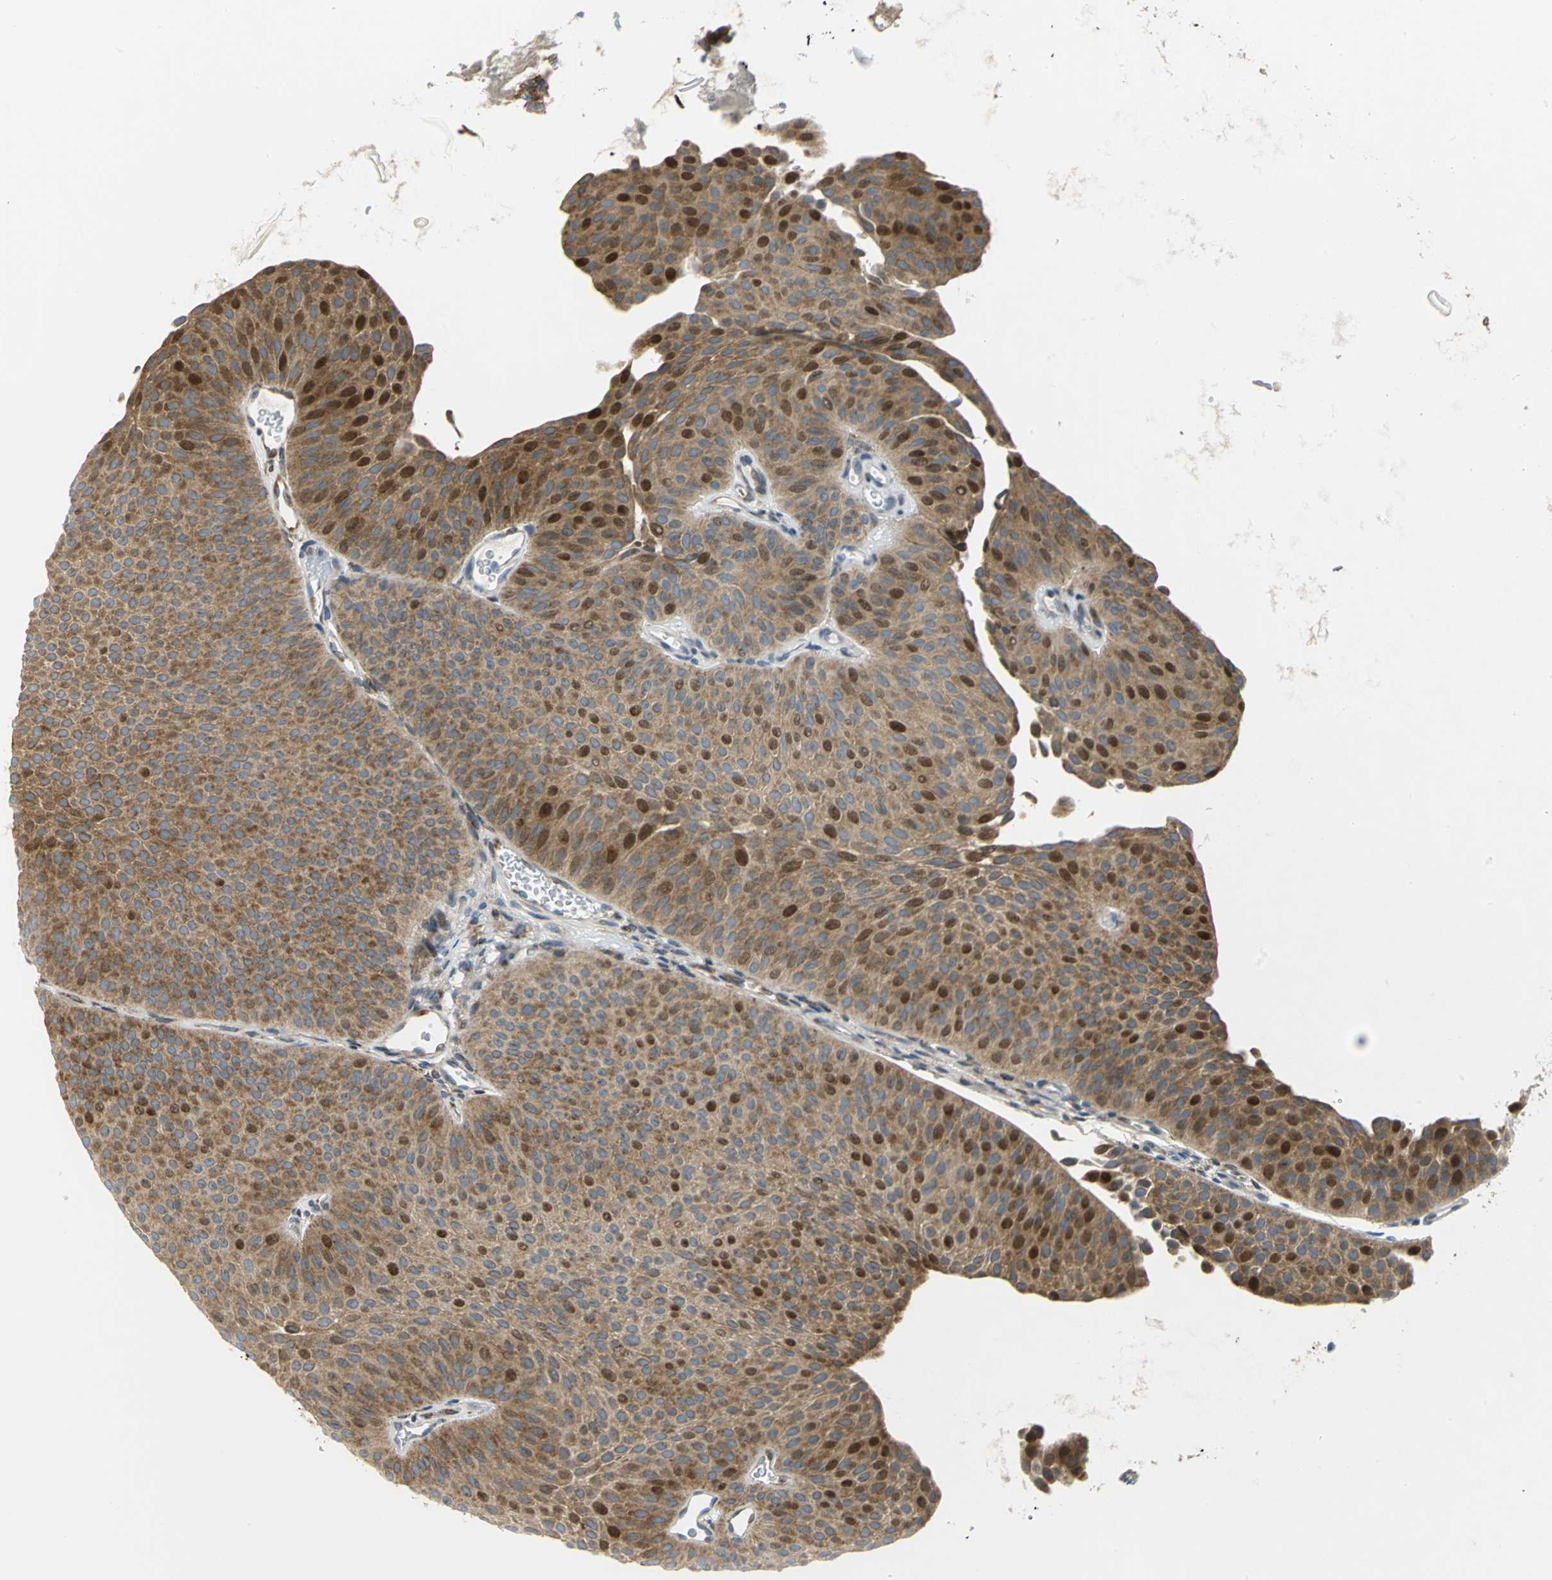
{"staining": {"intensity": "moderate", "quantity": ">75%", "location": "cytoplasmic/membranous,nuclear"}, "tissue": "urothelial cancer", "cell_type": "Tumor cells", "image_type": "cancer", "snomed": [{"axis": "morphology", "description": "Urothelial carcinoma, Low grade"}, {"axis": "topography", "description": "Urinary bladder"}], "caption": "Protein staining exhibits moderate cytoplasmic/membranous and nuclear expression in about >75% of tumor cells in urothelial carcinoma (low-grade).", "gene": "YBX1", "patient": {"sex": "female", "age": 60}}